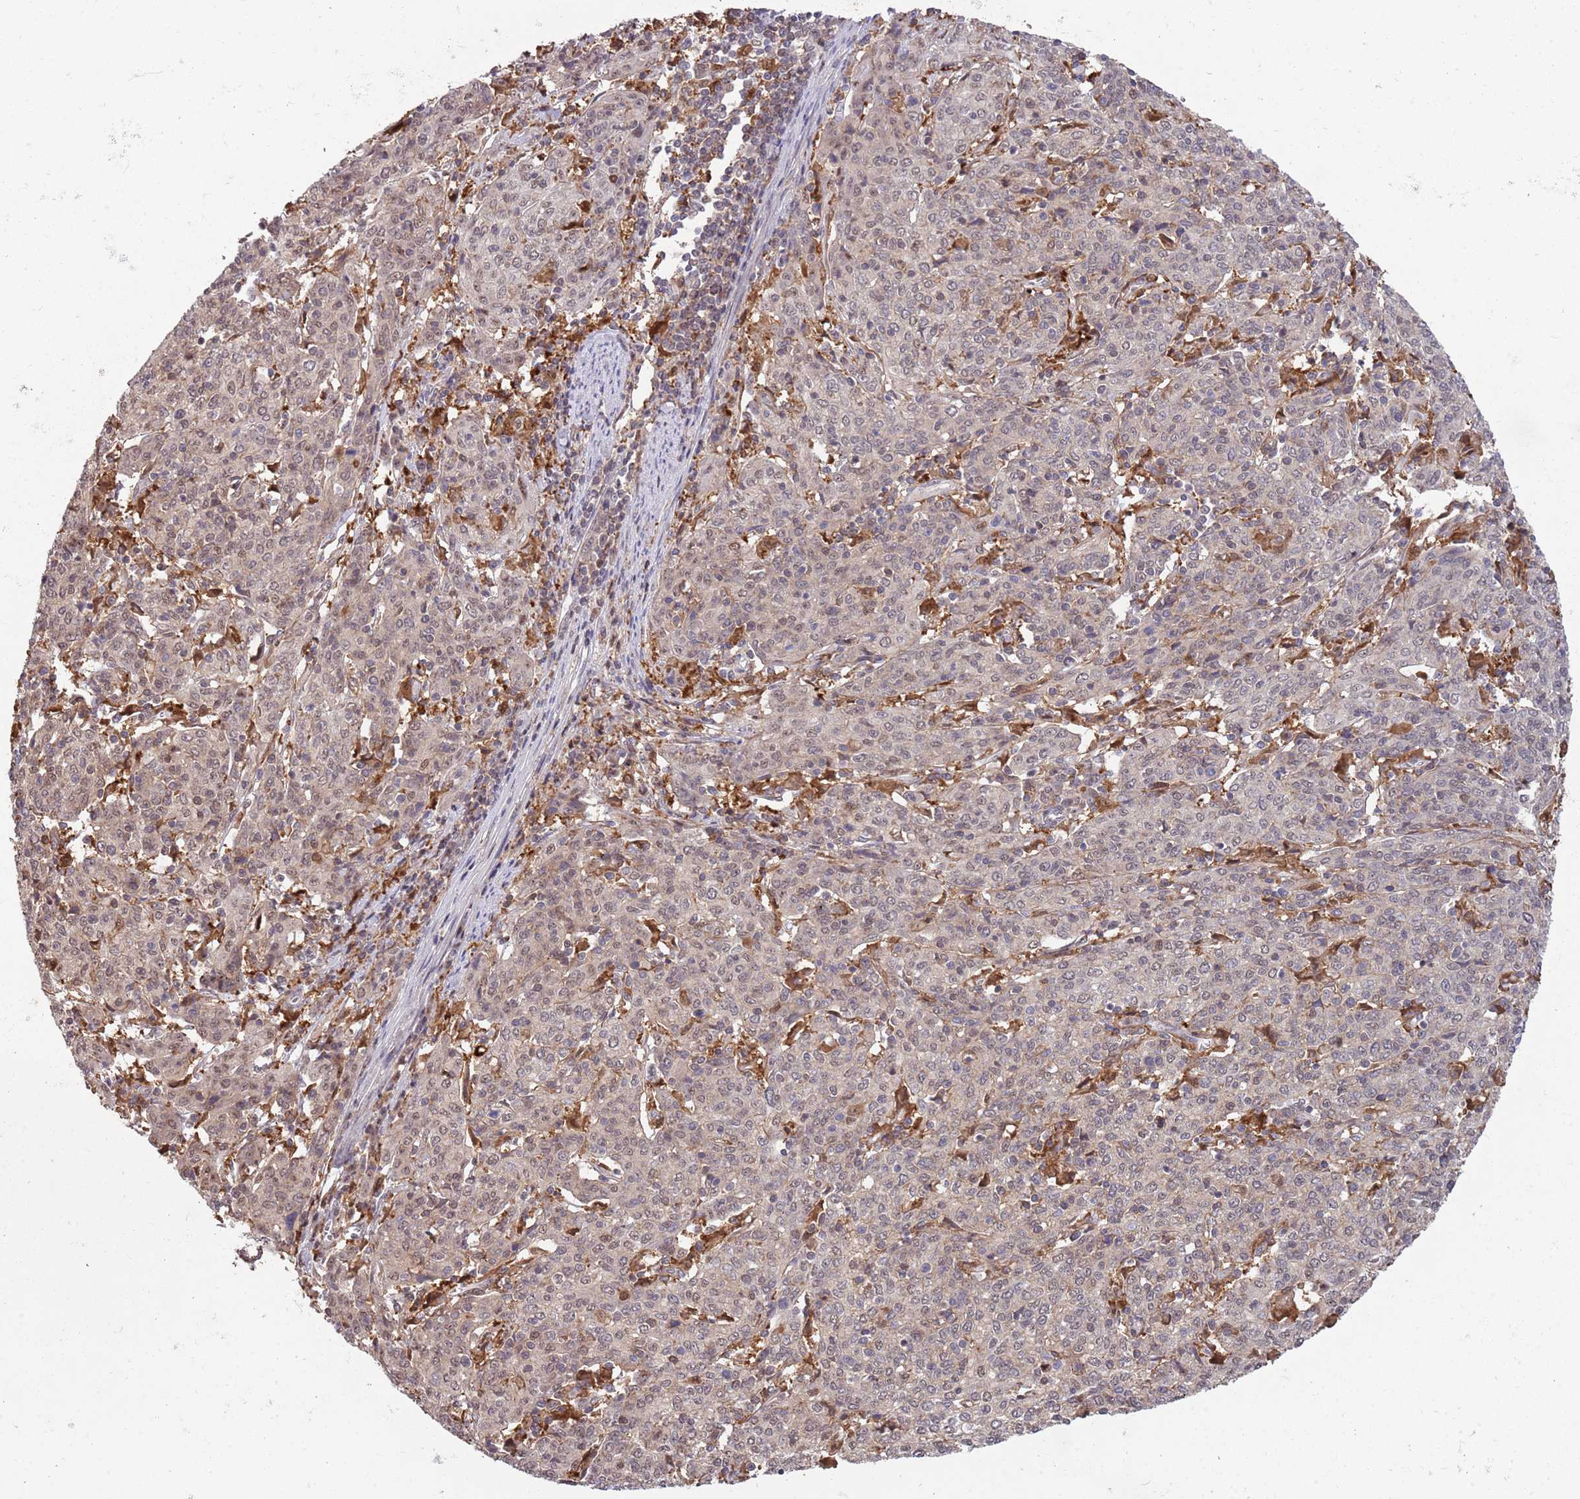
{"staining": {"intensity": "weak", "quantity": "<25%", "location": "nuclear"}, "tissue": "cervical cancer", "cell_type": "Tumor cells", "image_type": "cancer", "snomed": [{"axis": "morphology", "description": "Squamous cell carcinoma, NOS"}, {"axis": "topography", "description": "Cervix"}], "caption": "This is an immunohistochemistry (IHC) image of cervical cancer (squamous cell carcinoma). There is no staining in tumor cells.", "gene": "CCNJL", "patient": {"sex": "female", "age": 67}}